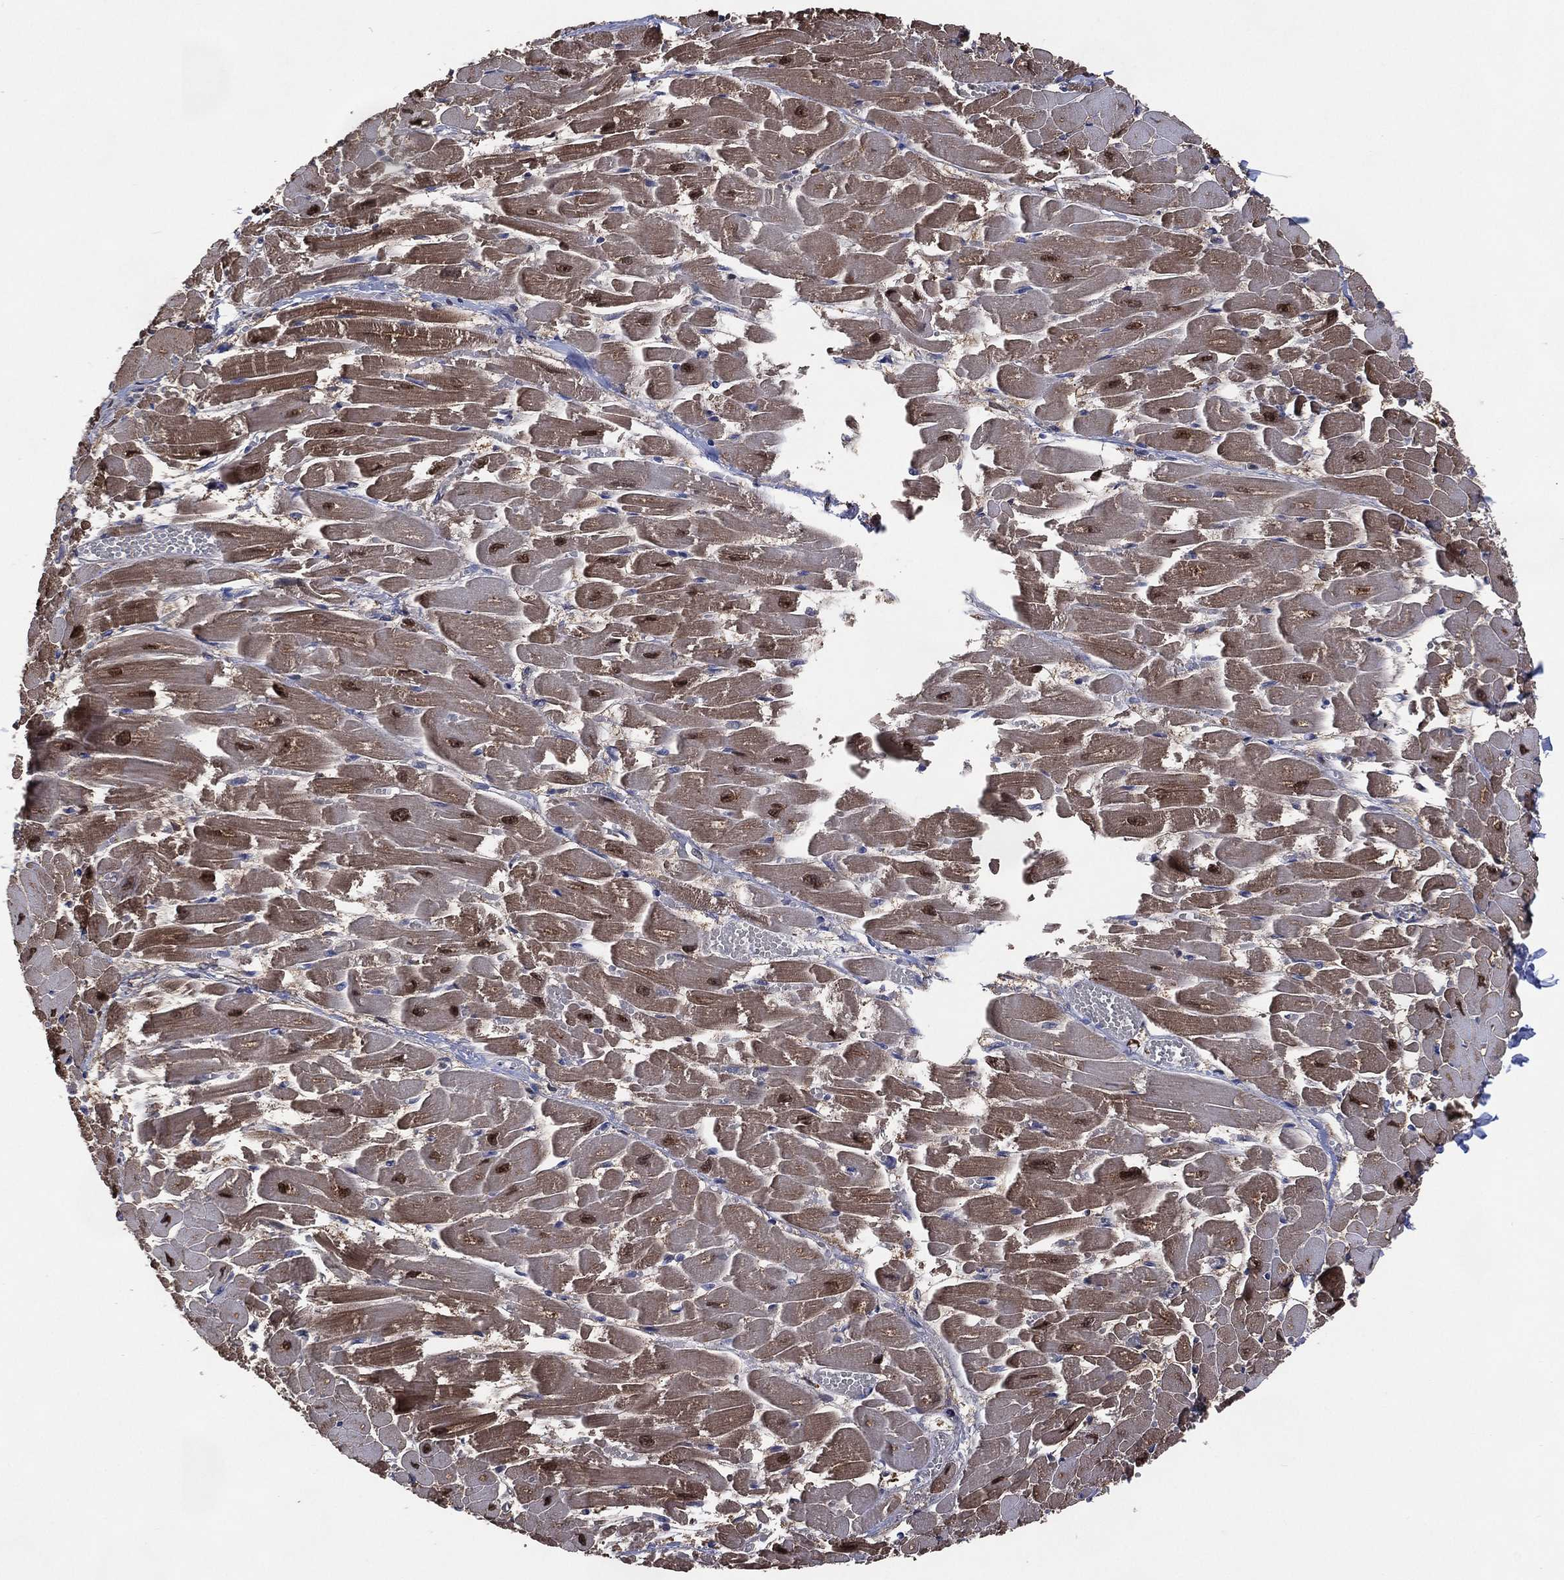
{"staining": {"intensity": "moderate", "quantity": "25%-75%", "location": "cytoplasmic/membranous,nuclear"}, "tissue": "heart muscle", "cell_type": "Cardiomyocytes", "image_type": "normal", "snomed": [{"axis": "morphology", "description": "Normal tissue, NOS"}, {"axis": "topography", "description": "Heart"}], "caption": "Heart muscle stained with immunohistochemistry demonstrates moderate cytoplasmic/membranous,nuclear positivity in approximately 25%-75% of cardiomyocytes.", "gene": "AK1", "patient": {"sex": "female", "age": 52}}